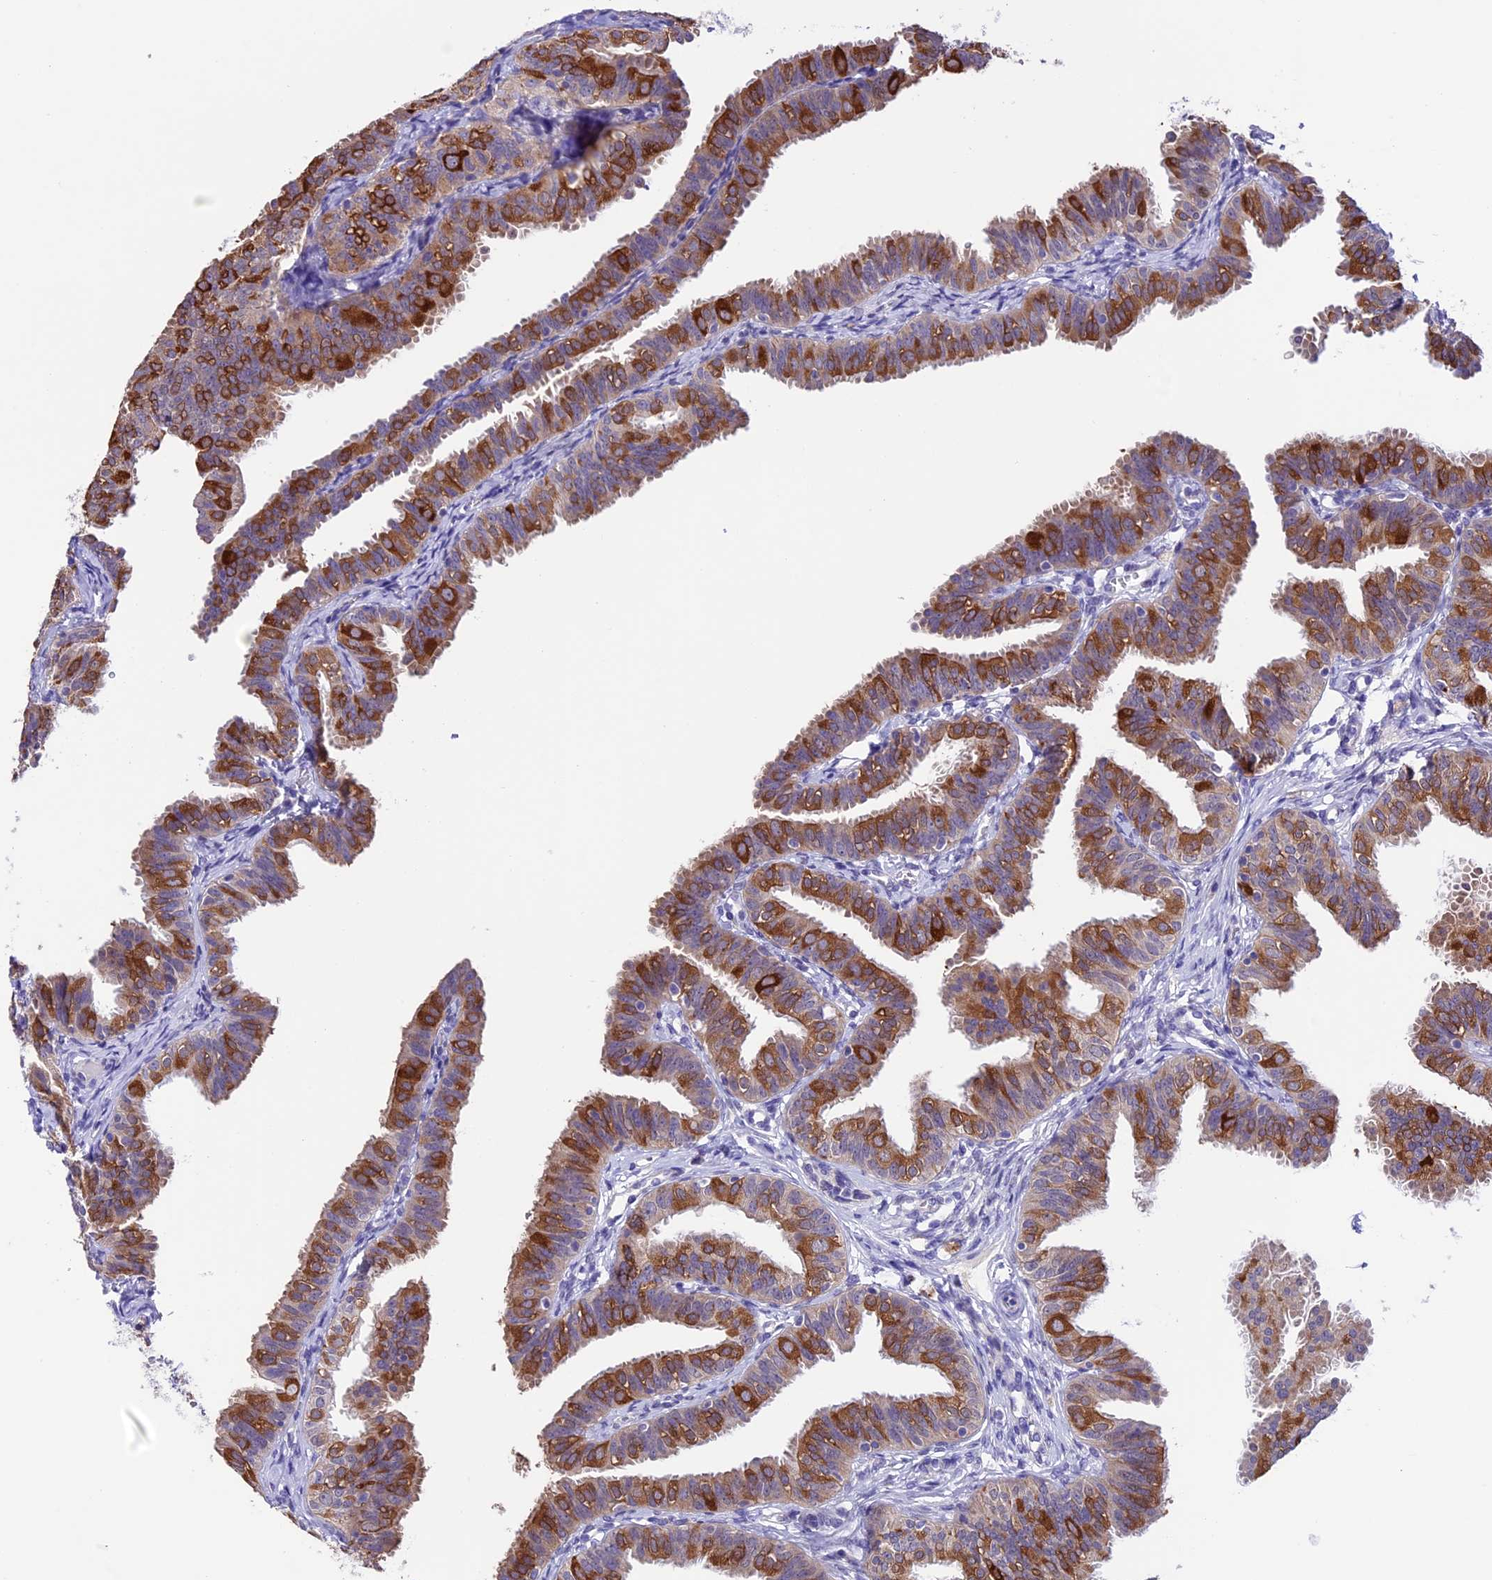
{"staining": {"intensity": "moderate", "quantity": ">75%", "location": "cytoplasmic/membranous"}, "tissue": "fallopian tube", "cell_type": "Glandular cells", "image_type": "normal", "snomed": [{"axis": "morphology", "description": "Normal tissue, NOS"}, {"axis": "topography", "description": "Fallopian tube"}], "caption": "Immunohistochemical staining of benign human fallopian tube displays moderate cytoplasmic/membranous protein positivity in approximately >75% of glandular cells.", "gene": "XKR7", "patient": {"sex": "female", "age": 35}}